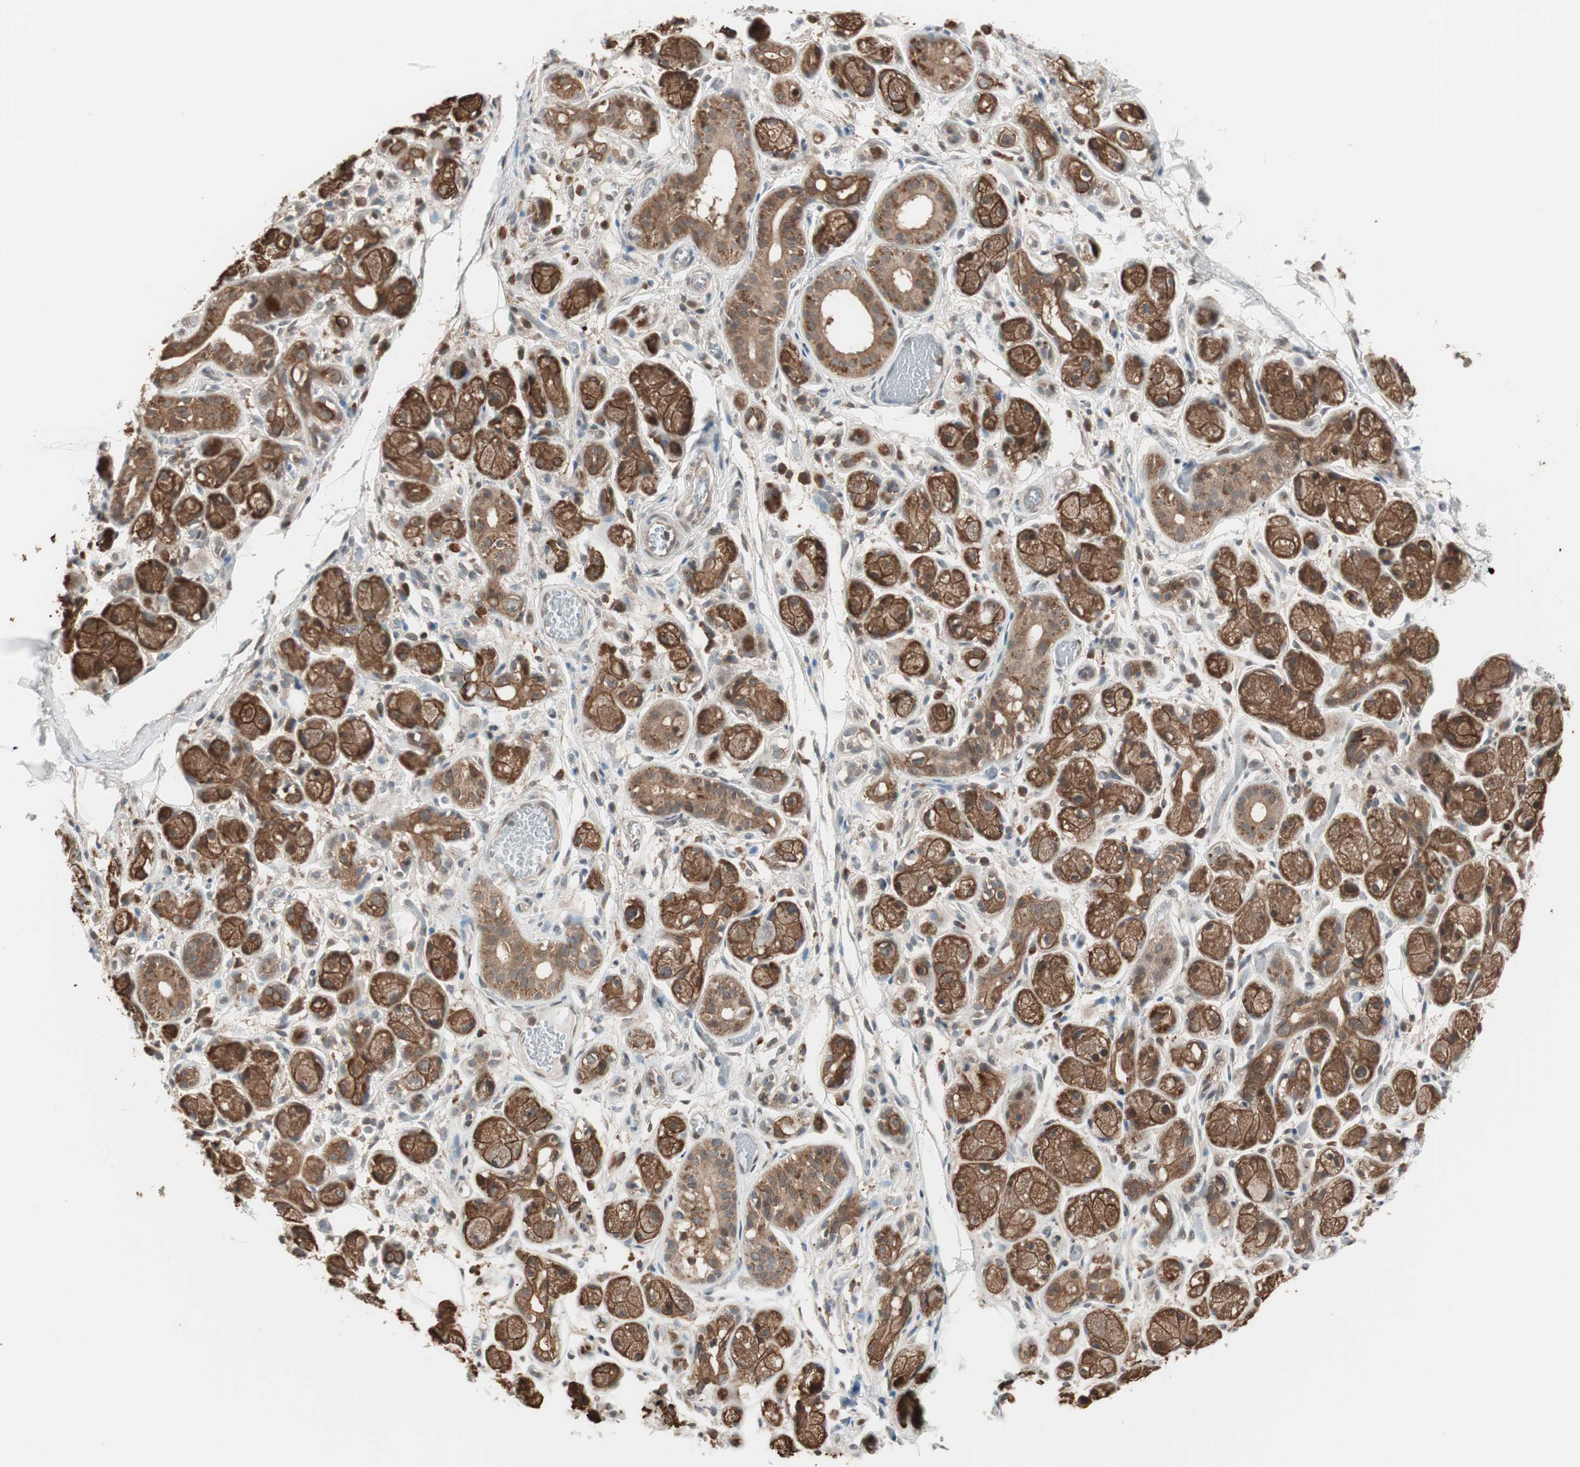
{"staining": {"intensity": "moderate", "quantity": "25%-75%", "location": "cytoplasmic/membranous"}, "tissue": "soft tissue", "cell_type": "Chondrocytes", "image_type": "normal", "snomed": [{"axis": "morphology", "description": "Normal tissue, NOS"}, {"axis": "morphology", "description": "Inflammation, NOS"}, {"axis": "topography", "description": "Vascular tissue"}, {"axis": "topography", "description": "Salivary gland"}], "caption": "Chondrocytes show medium levels of moderate cytoplasmic/membranous positivity in approximately 25%-75% of cells in normal human soft tissue.", "gene": "FBXO5", "patient": {"sex": "female", "age": 75}}